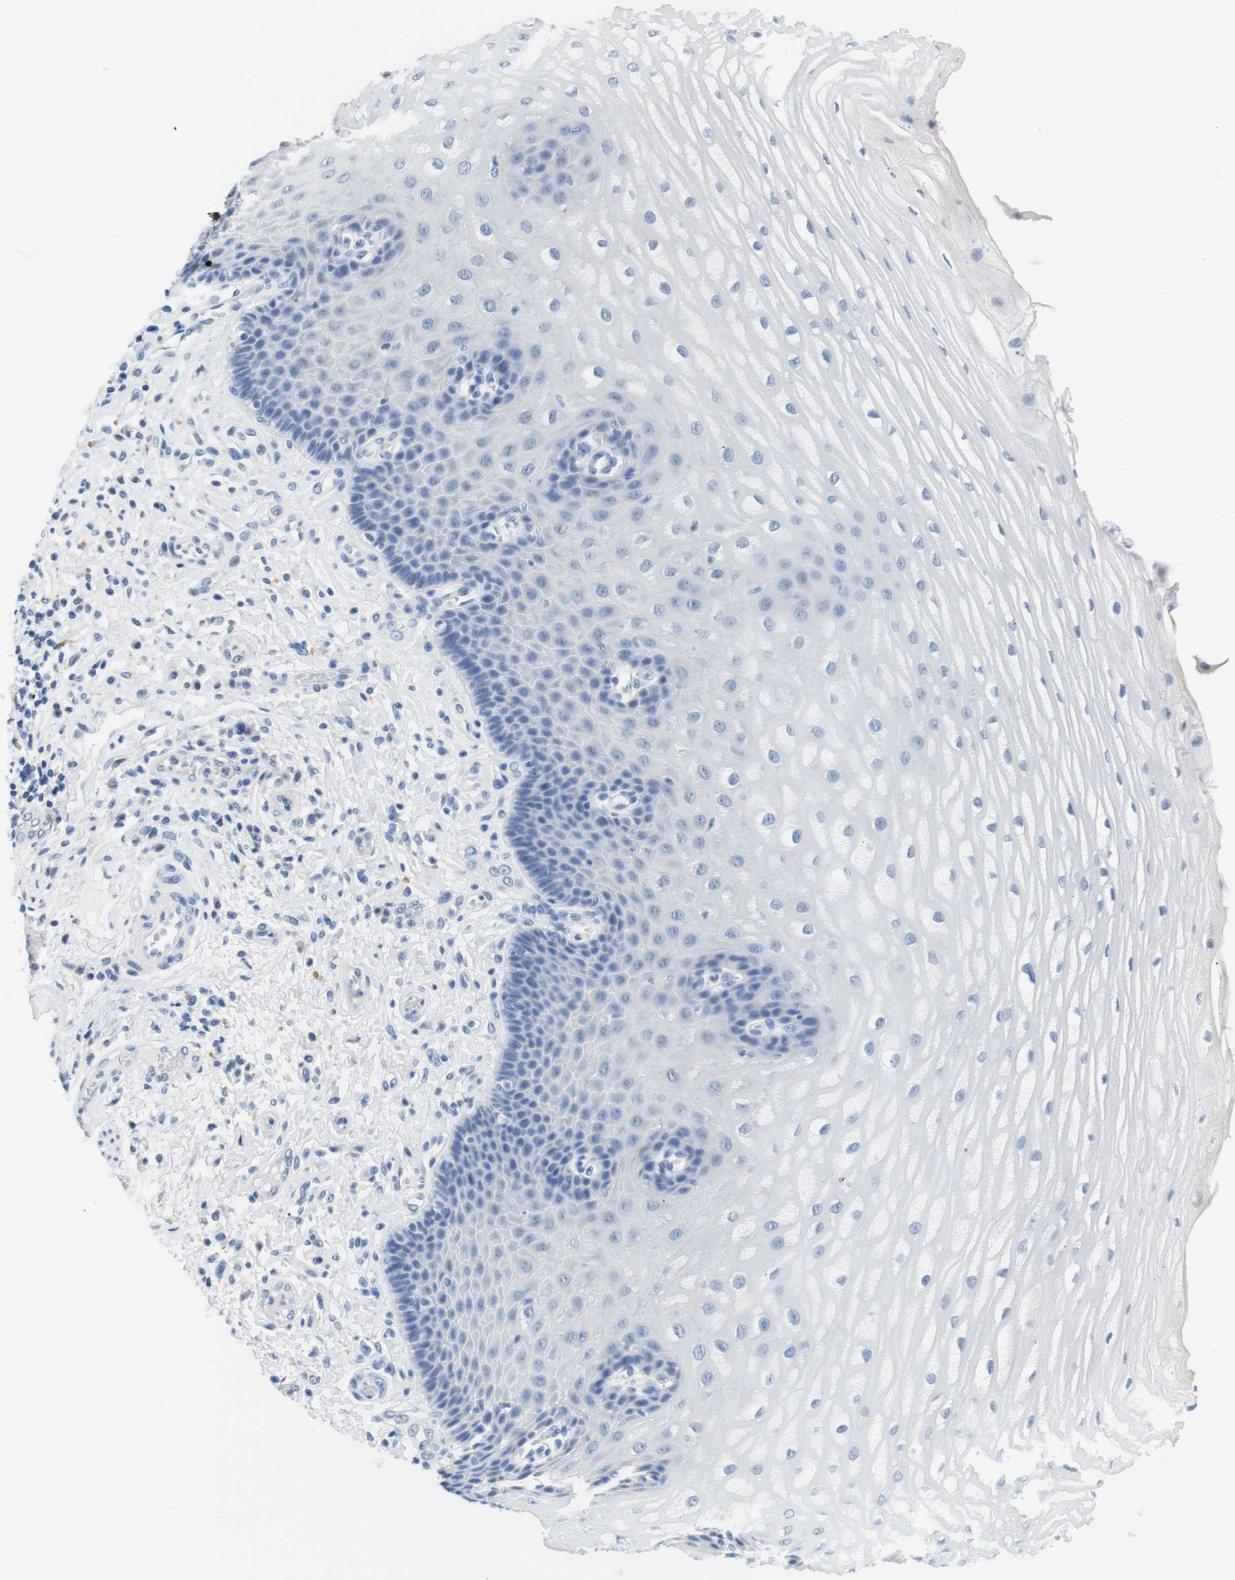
{"staining": {"intensity": "negative", "quantity": "none", "location": "none"}, "tissue": "esophagus", "cell_type": "Squamous epithelial cells", "image_type": "normal", "snomed": [{"axis": "morphology", "description": "Normal tissue, NOS"}, {"axis": "topography", "description": "Esophagus"}], "caption": "The image exhibits no staining of squamous epithelial cells in normal esophagus.", "gene": "FCGRT", "patient": {"sex": "male", "age": 54}}